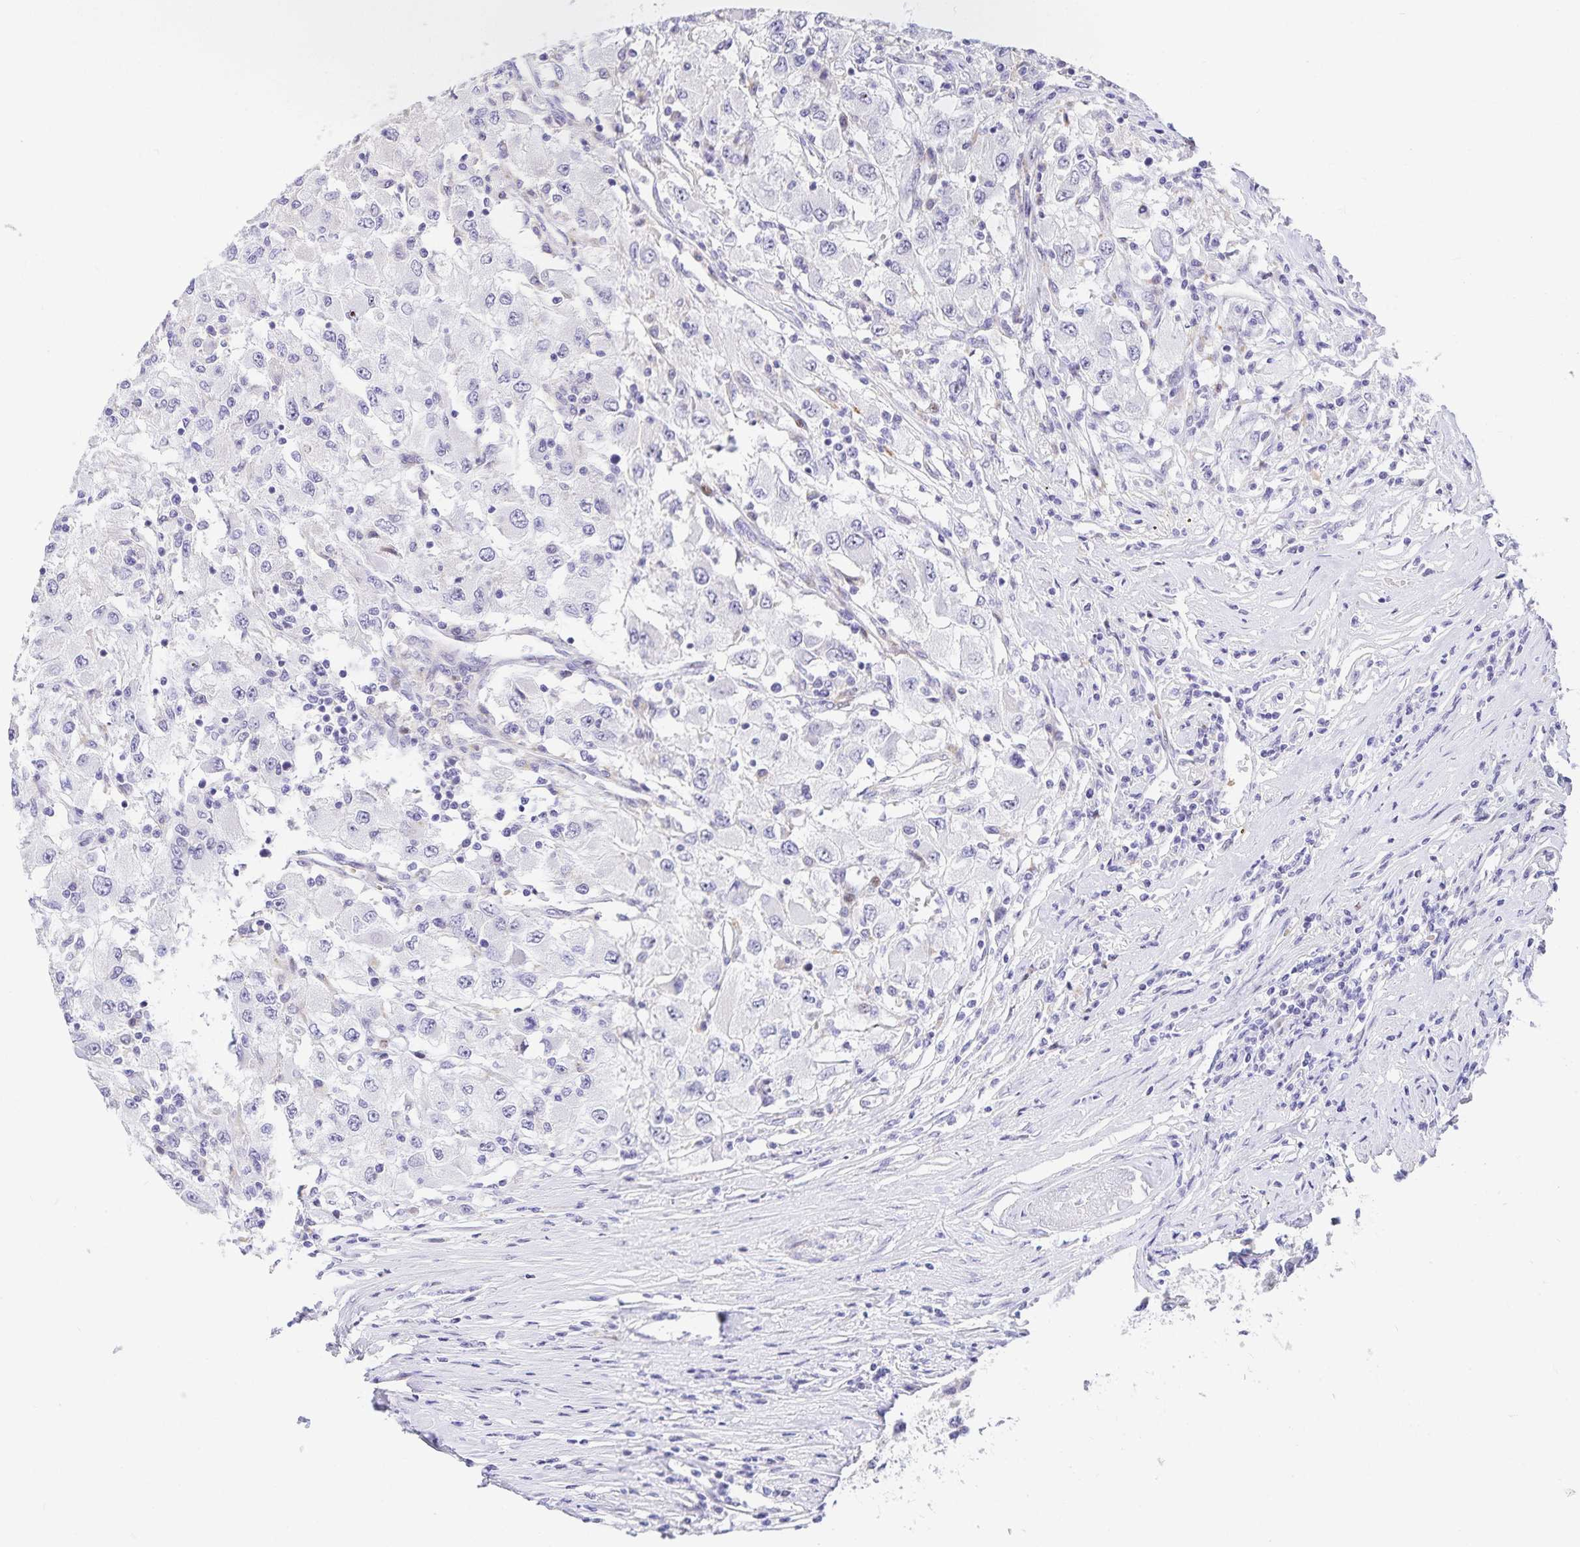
{"staining": {"intensity": "negative", "quantity": "none", "location": "none"}, "tissue": "renal cancer", "cell_type": "Tumor cells", "image_type": "cancer", "snomed": [{"axis": "morphology", "description": "Adenocarcinoma, NOS"}, {"axis": "topography", "description": "Kidney"}], "caption": "Tumor cells are negative for protein expression in human adenocarcinoma (renal).", "gene": "KBTBD13", "patient": {"sex": "female", "age": 67}}